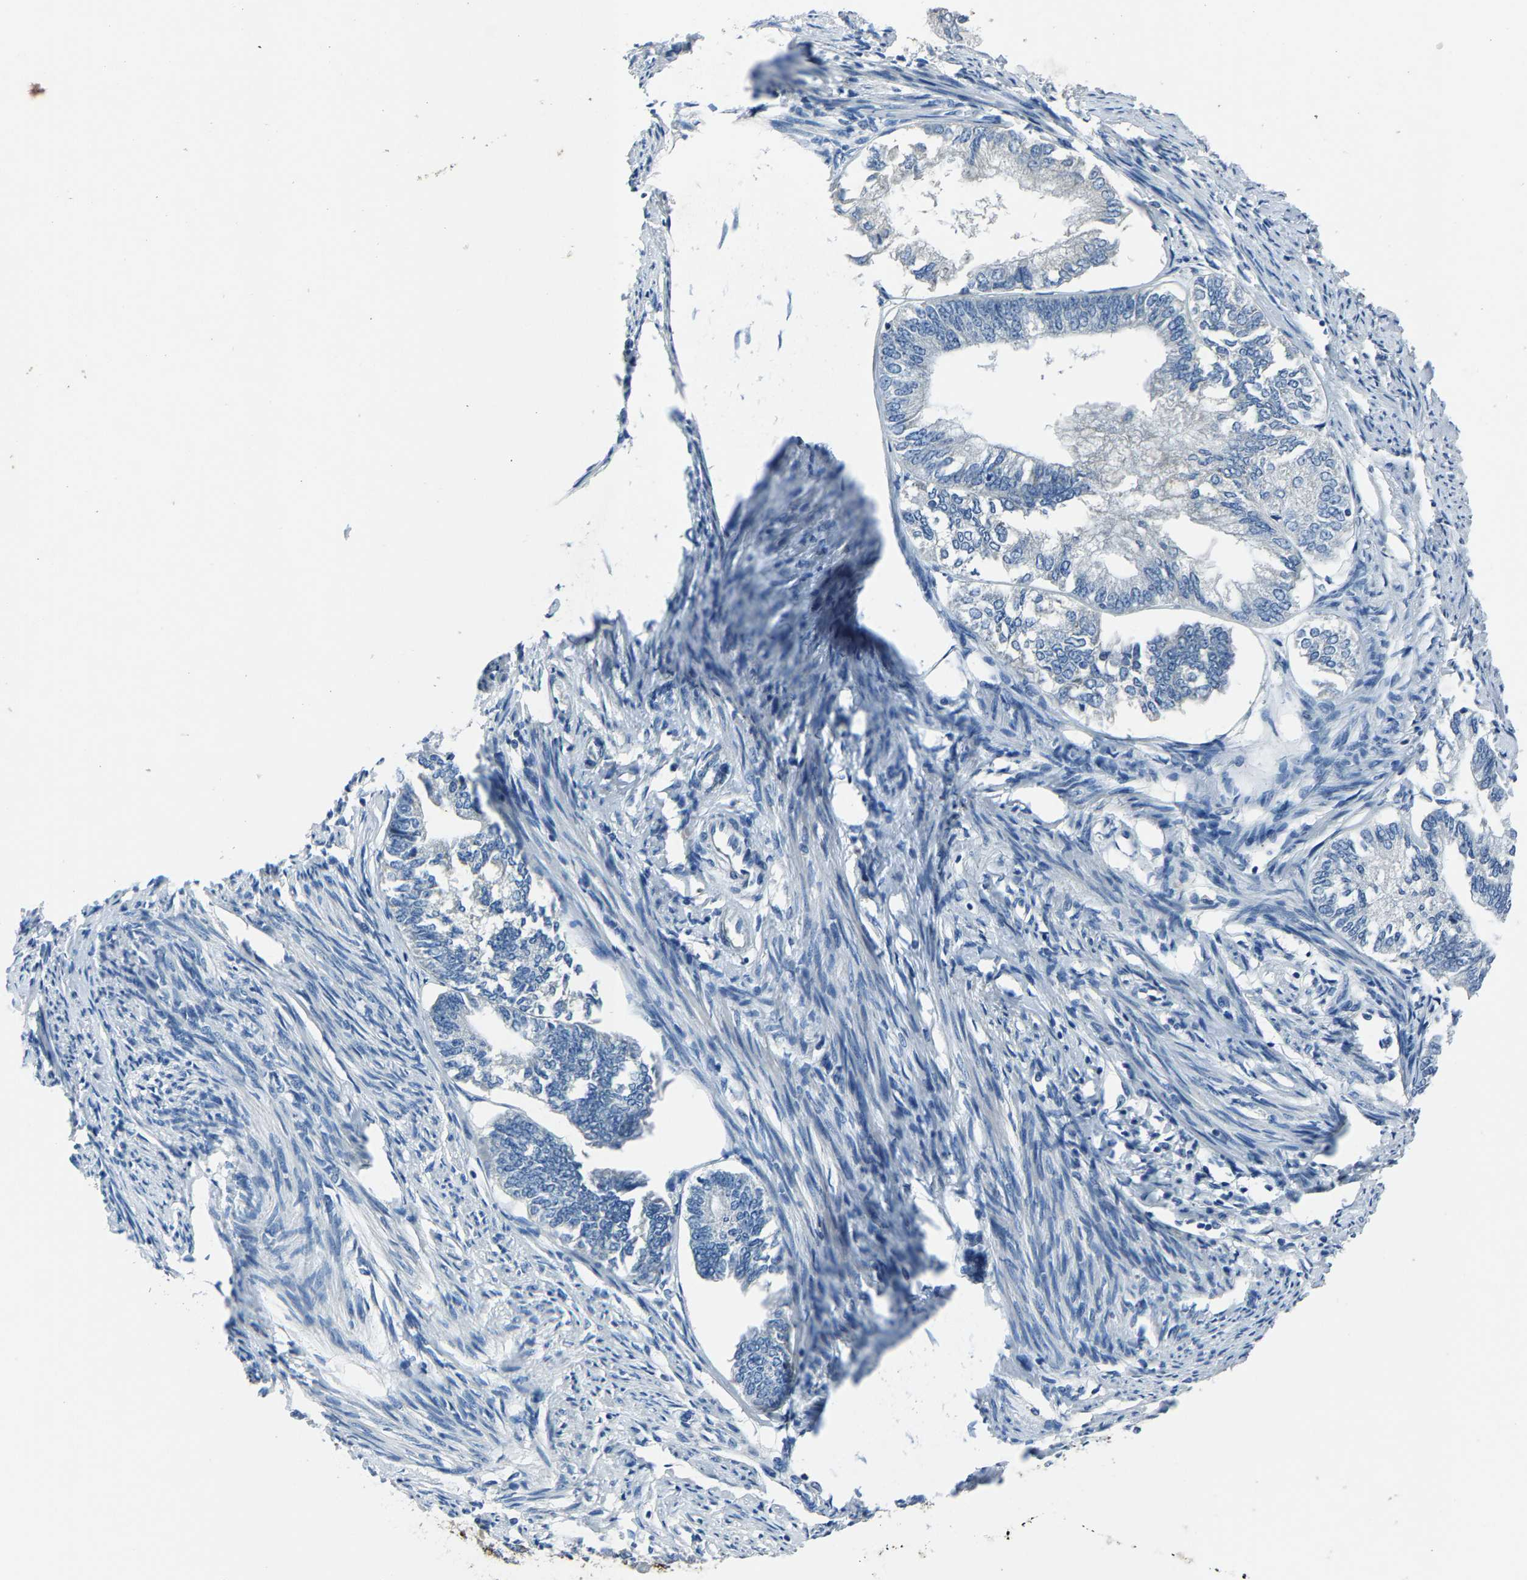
{"staining": {"intensity": "negative", "quantity": "none", "location": "none"}, "tissue": "endometrial cancer", "cell_type": "Tumor cells", "image_type": "cancer", "snomed": [{"axis": "morphology", "description": "Adenocarcinoma, NOS"}, {"axis": "topography", "description": "Endometrium"}], "caption": "Immunohistochemical staining of human endometrial cancer demonstrates no significant staining in tumor cells. (DAB (3,3'-diaminobenzidine) immunohistochemistry (IHC) with hematoxylin counter stain).", "gene": "ADAM2", "patient": {"sex": "female", "age": 86}}